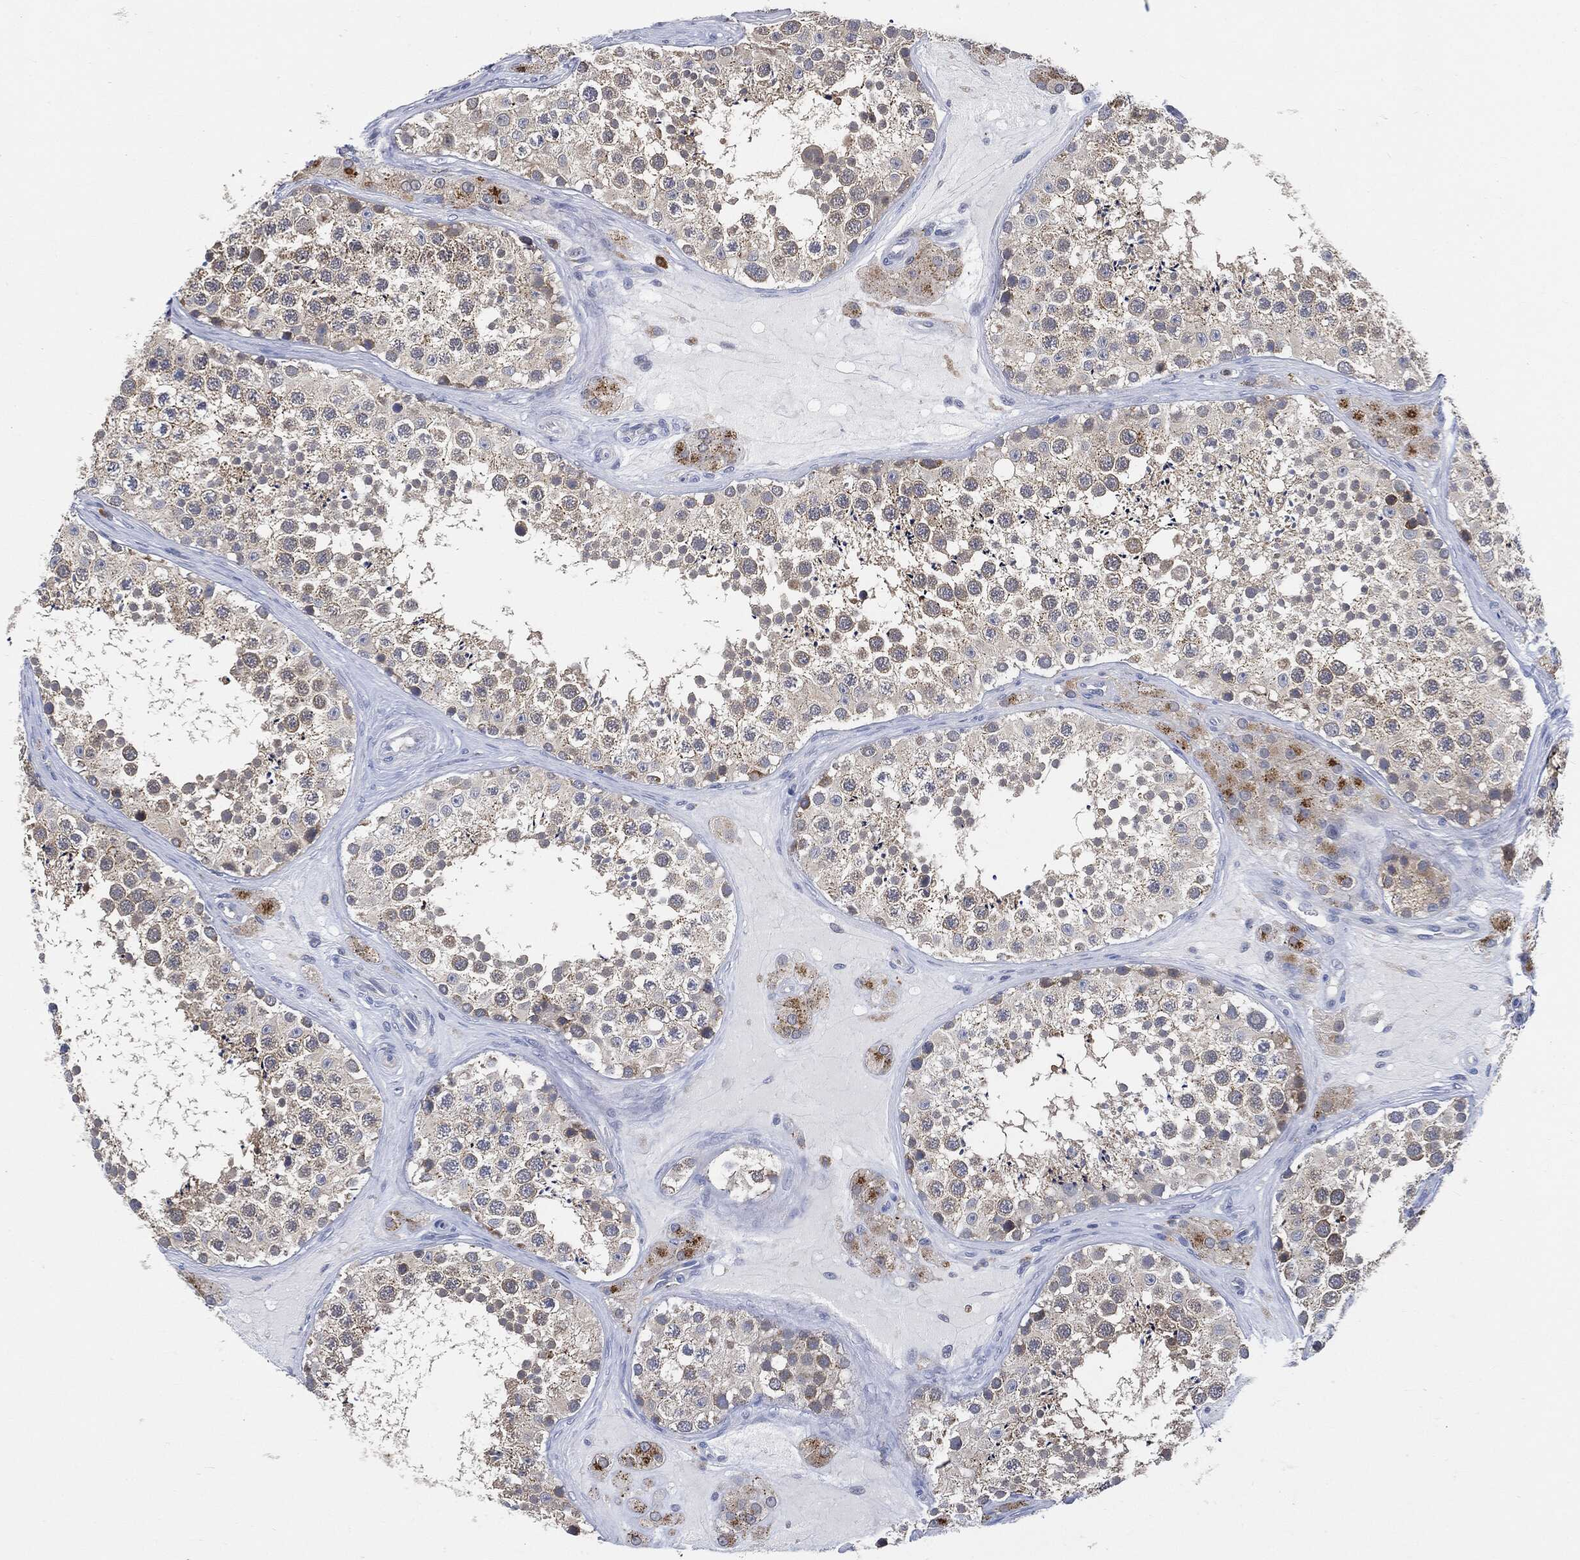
{"staining": {"intensity": "moderate", "quantity": "<25%", "location": "cytoplasmic/membranous"}, "tissue": "testis", "cell_type": "Cells in seminiferous ducts", "image_type": "normal", "snomed": [{"axis": "morphology", "description": "Normal tissue, NOS"}, {"axis": "topography", "description": "Testis"}], "caption": "DAB (3,3'-diaminobenzidine) immunohistochemical staining of benign human testis displays moderate cytoplasmic/membranous protein expression in approximately <25% of cells in seminiferous ducts.", "gene": "VSIG4", "patient": {"sex": "male", "age": 41}}